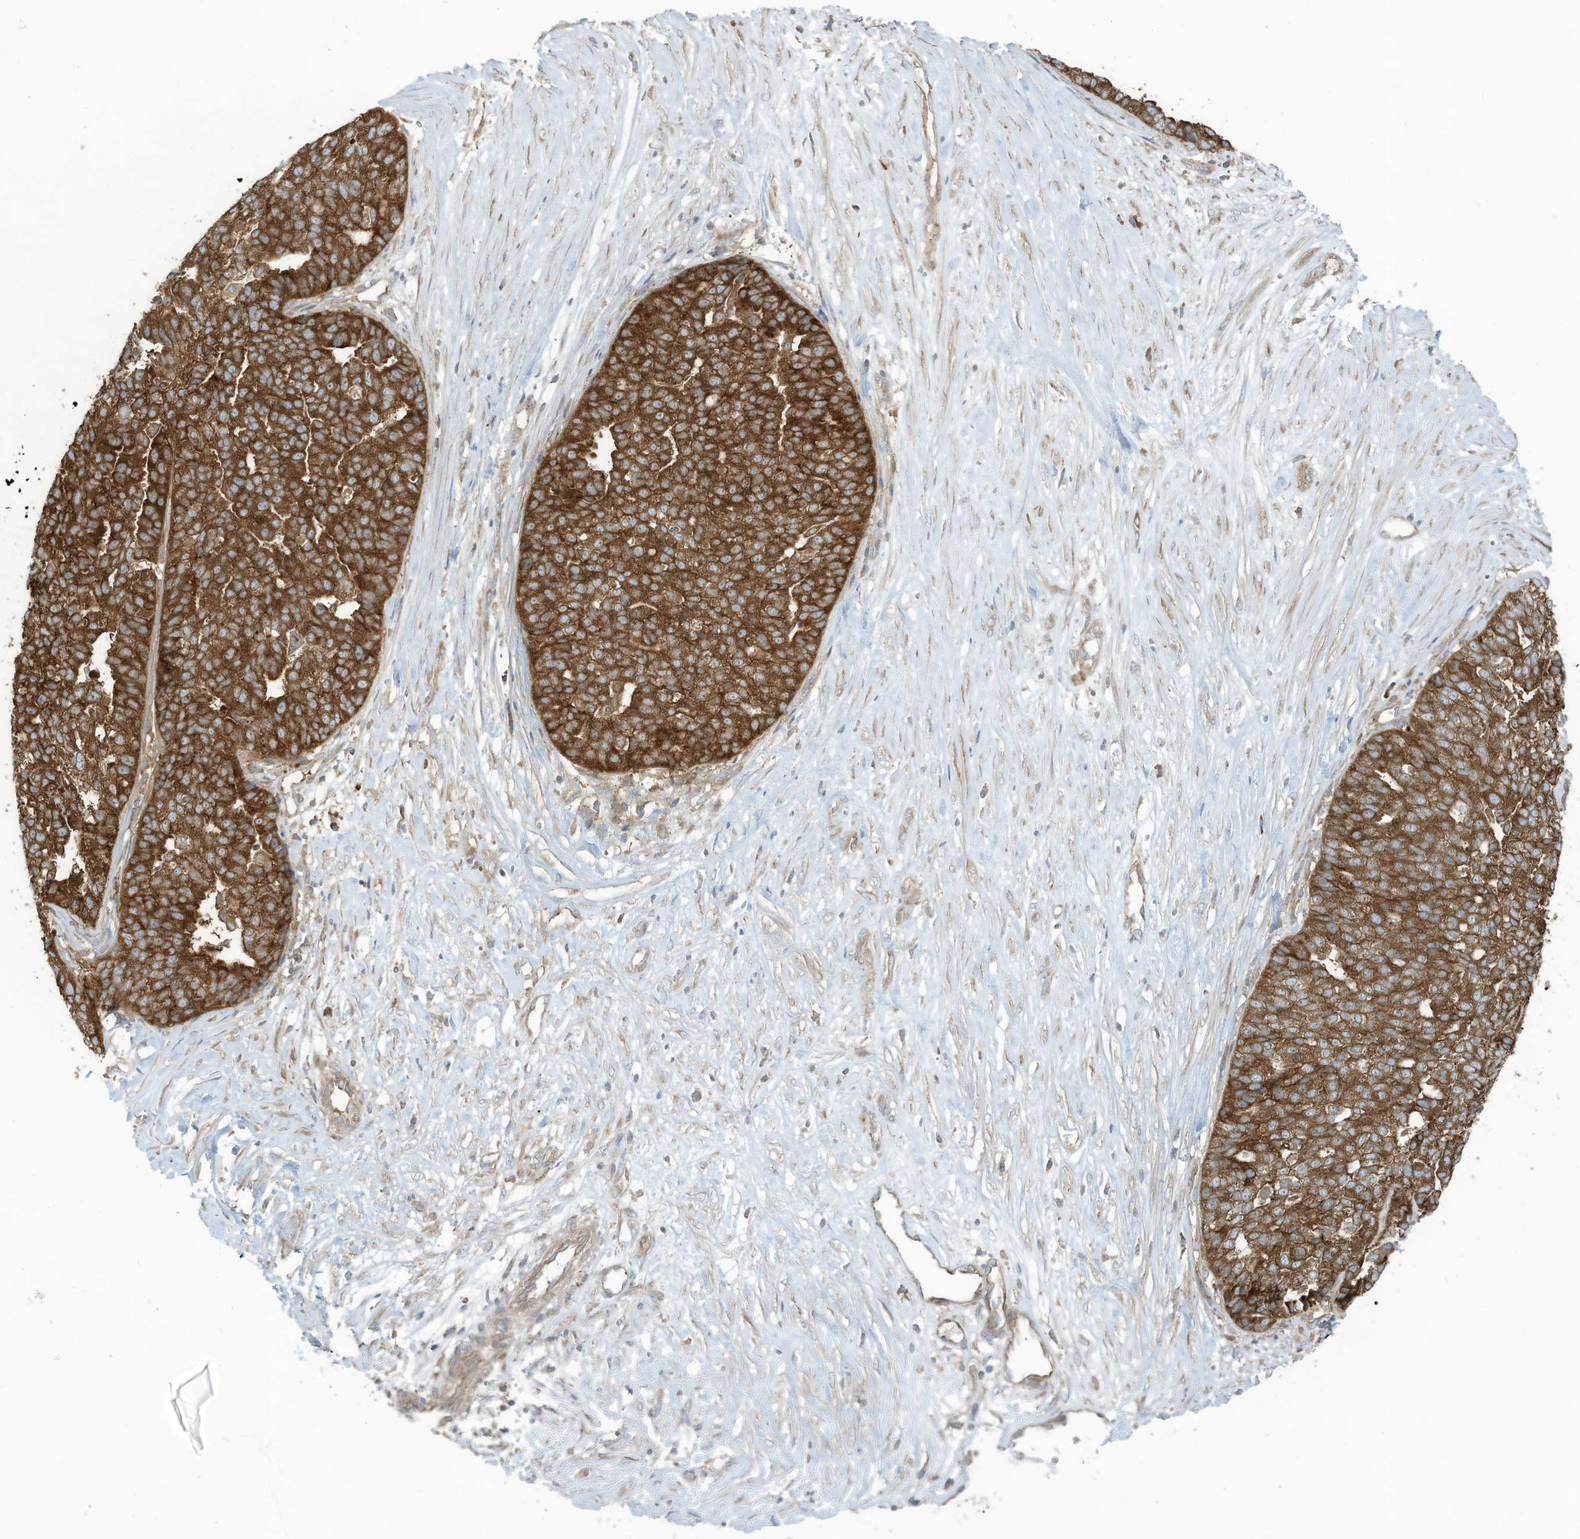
{"staining": {"intensity": "strong", "quantity": "25%-75%", "location": "cytoplasmic/membranous"}, "tissue": "ovarian cancer", "cell_type": "Tumor cells", "image_type": "cancer", "snomed": [{"axis": "morphology", "description": "Cystadenocarcinoma, serous, NOS"}, {"axis": "topography", "description": "Ovary"}], "caption": "A micrograph of human serous cystadenocarcinoma (ovarian) stained for a protein demonstrates strong cytoplasmic/membranous brown staining in tumor cells.", "gene": "OLA1", "patient": {"sex": "female", "age": 59}}